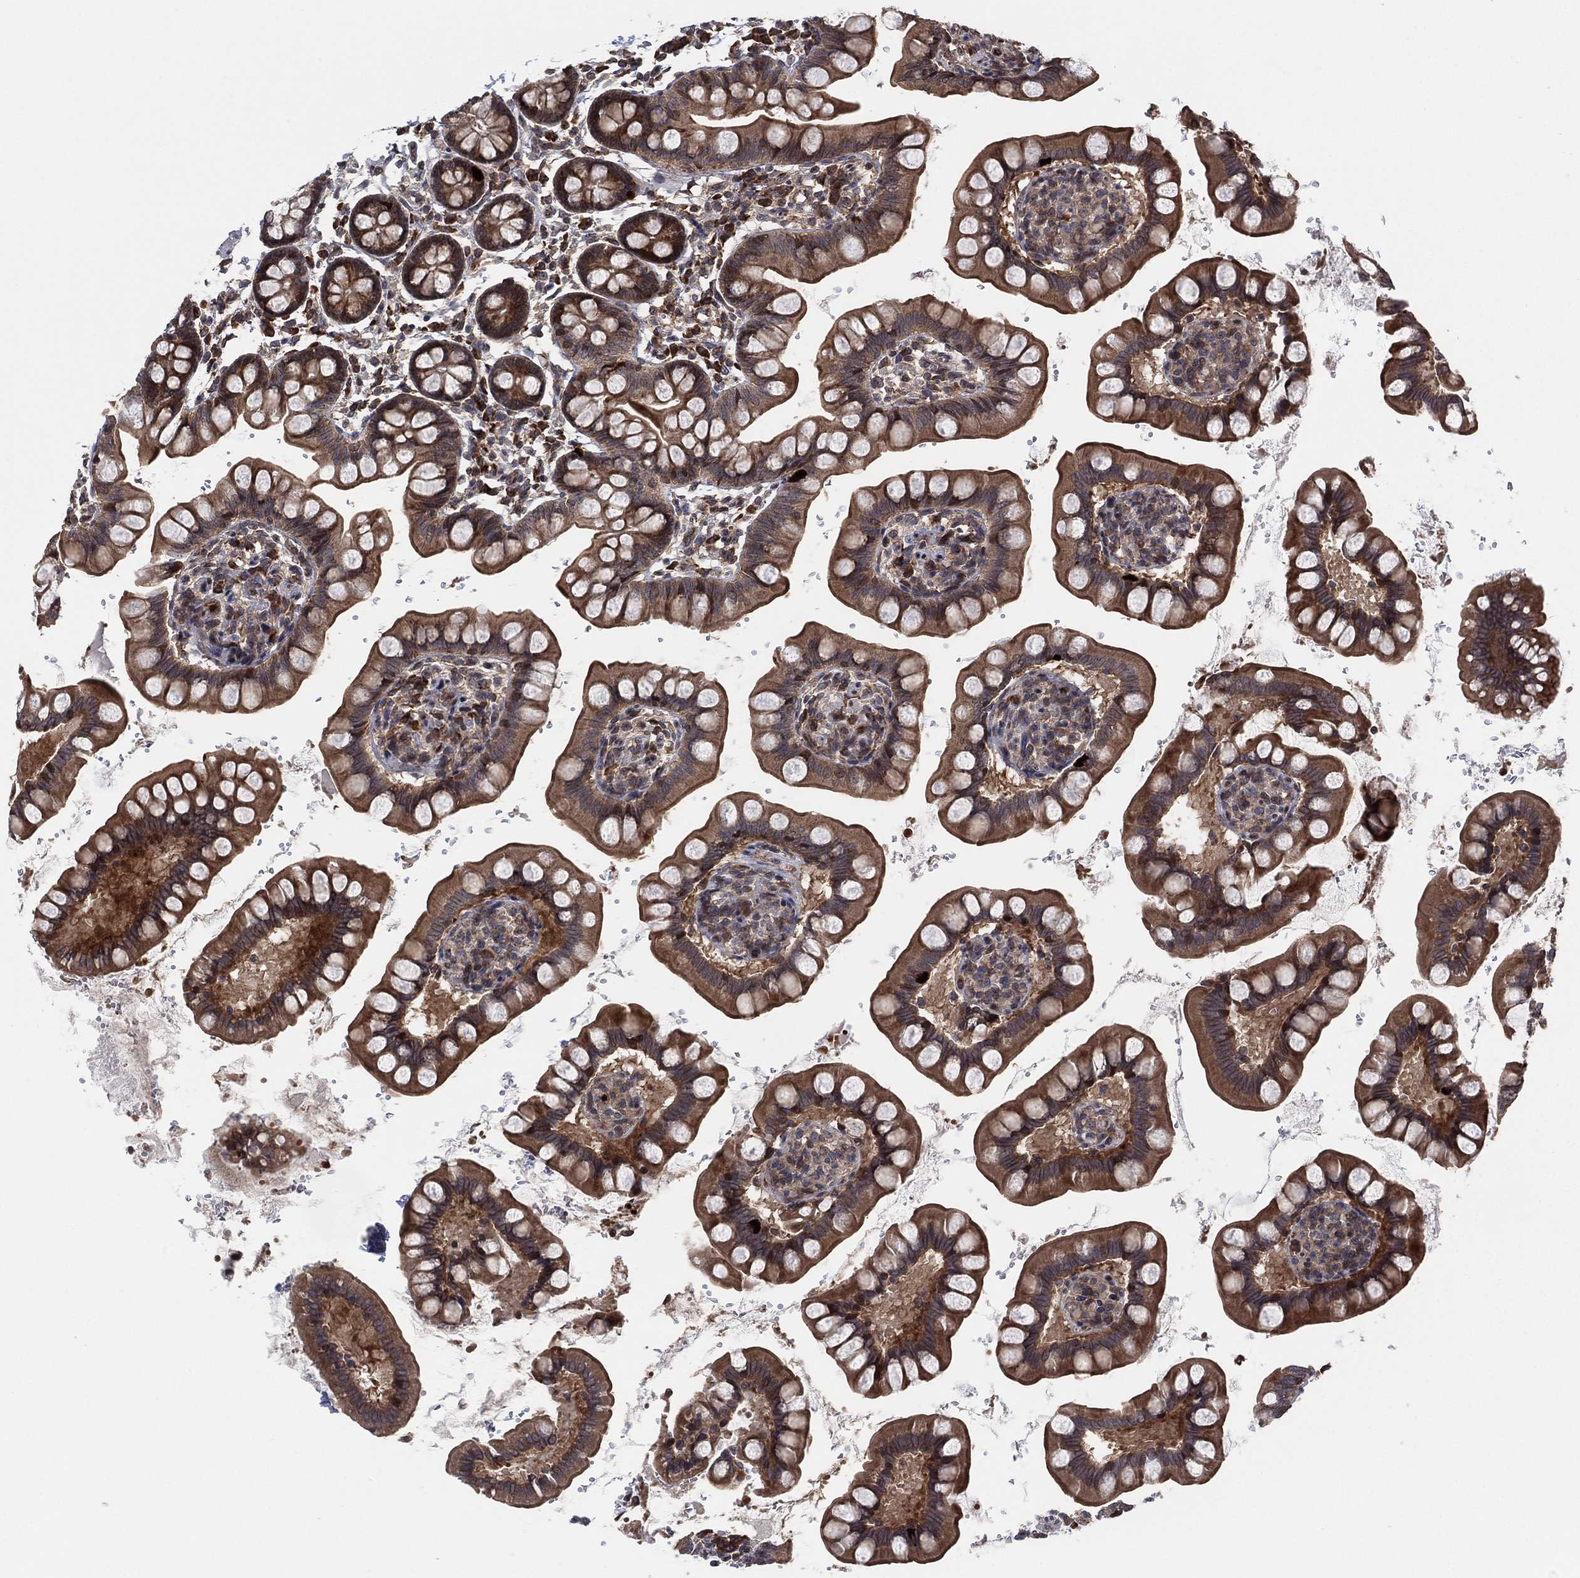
{"staining": {"intensity": "moderate", "quantity": ">75%", "location": "cytoplasmic/membranous"}, "tissue": "small intestine", "cell_type": "Glandular cells", "image_type": "normal", "snomed": [{"axis": "morphology", "description": "Normal tissue, NOS"}, {"axis": "topography", "description": "Small intestine"}], "caption": "Immunohistochemistry (IHC) (DAB) staining of benign human small intestine reveals moderate cytoplasmic/membranous protein positivity in approximately >75% of glandular cells. Nuclei are stained in blue.", "gene": "TMCO1", "patient": {"sex": "female", "age": 56}}